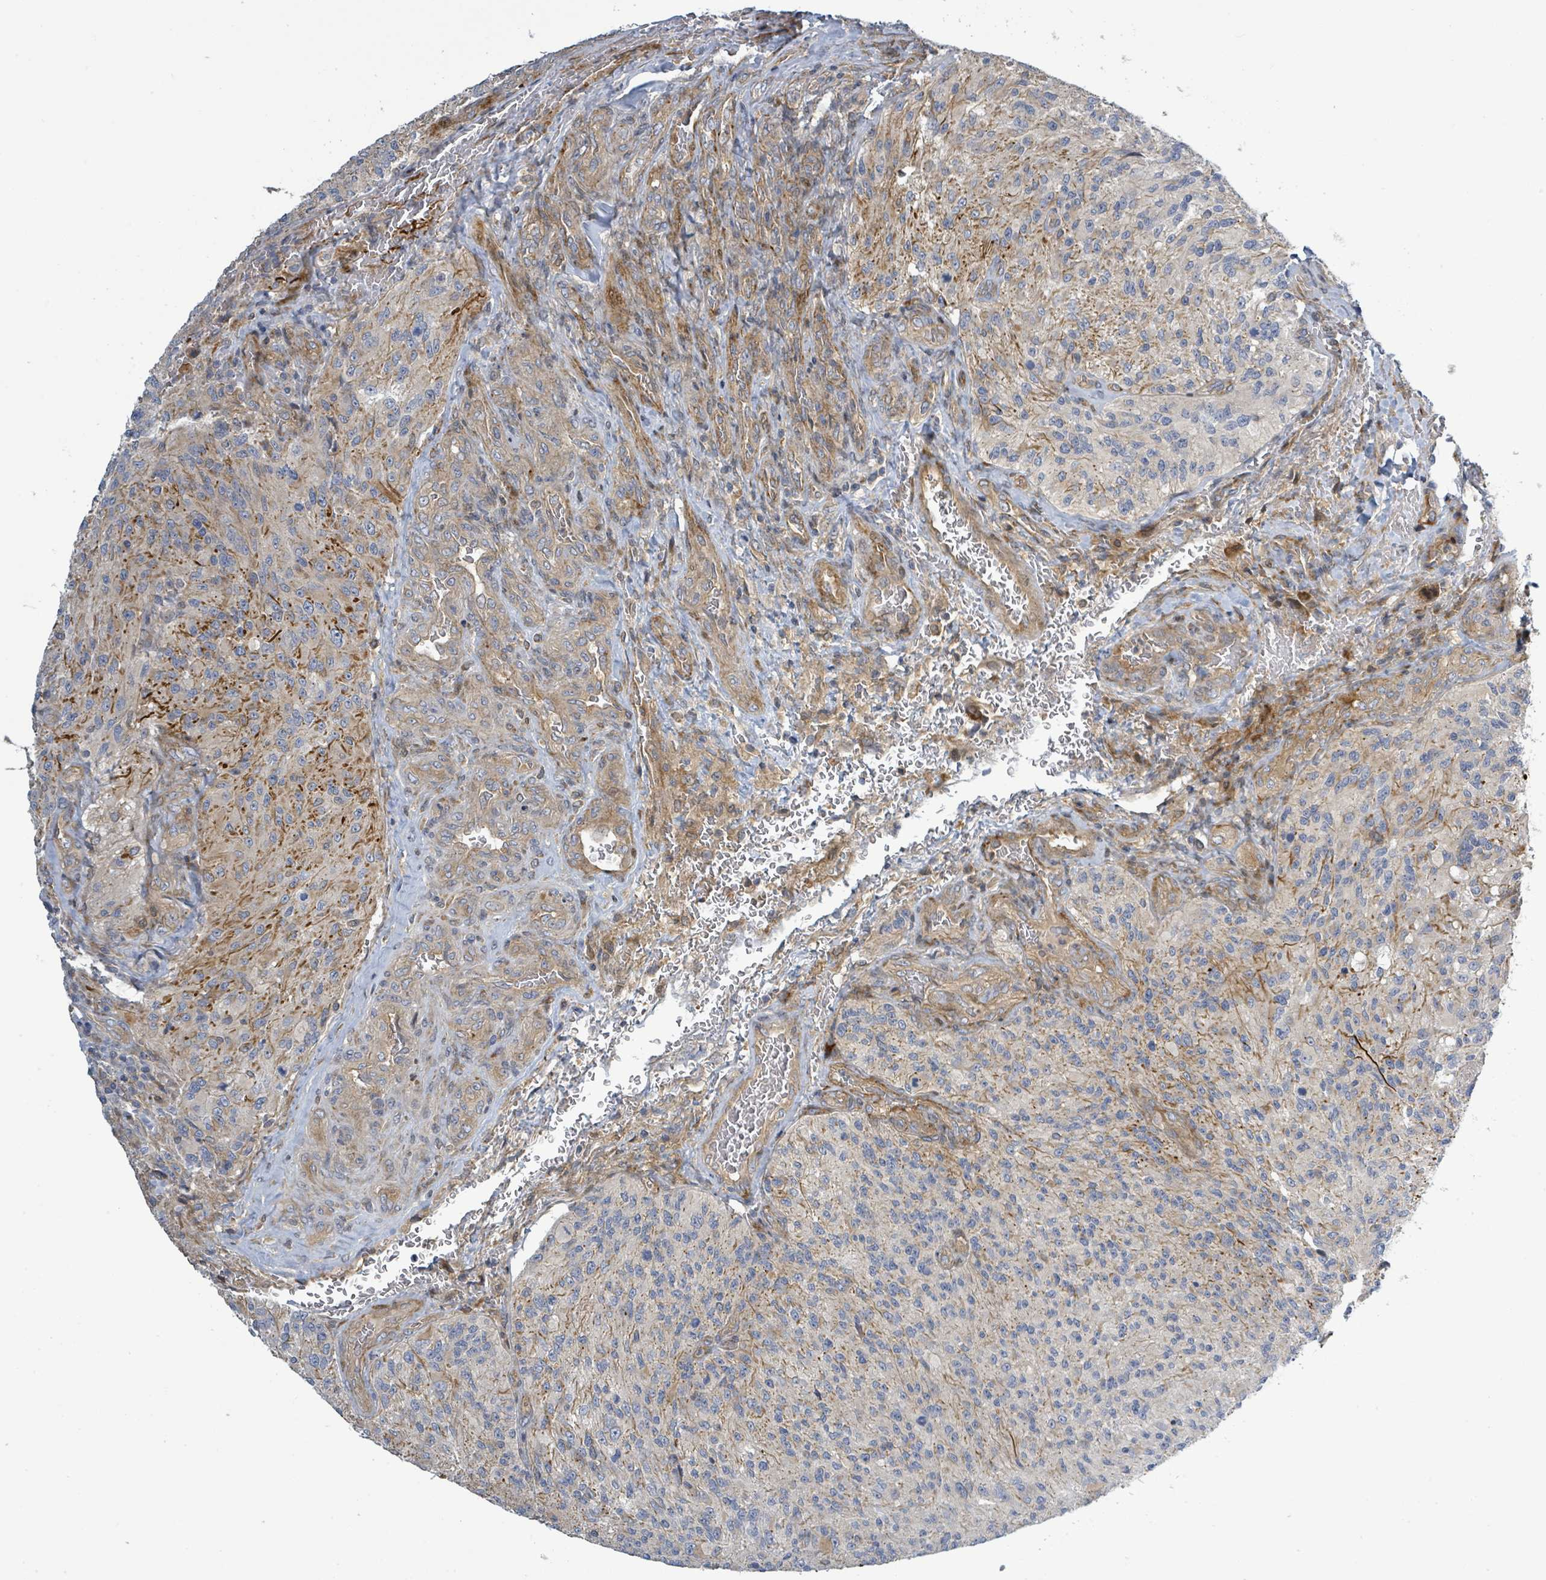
{"staining": {"intensity": "weak", "quantity": "<25%", "location": "cytoplasmic/membranous"}, "tissue": "glioma", "cell_type": "Tumor cells", "image_type": "cancer", "snomed": [{"axis": "morphology", "description": "Normal tissue, NOS"}, {"axis": "morphology", "description": "Glioma, malignant, High grade"}, {"axis": "topography", "description": "Cerebral cortex"}], "caption": "An immunohistochemistry photomicrograph of malignant glioma (high-grade) is shown. There is no staining in tumor cells of malignant glioma (high-grade).", "gene": "CFAP210", "patient": {"sex": "male", "age": 56}}